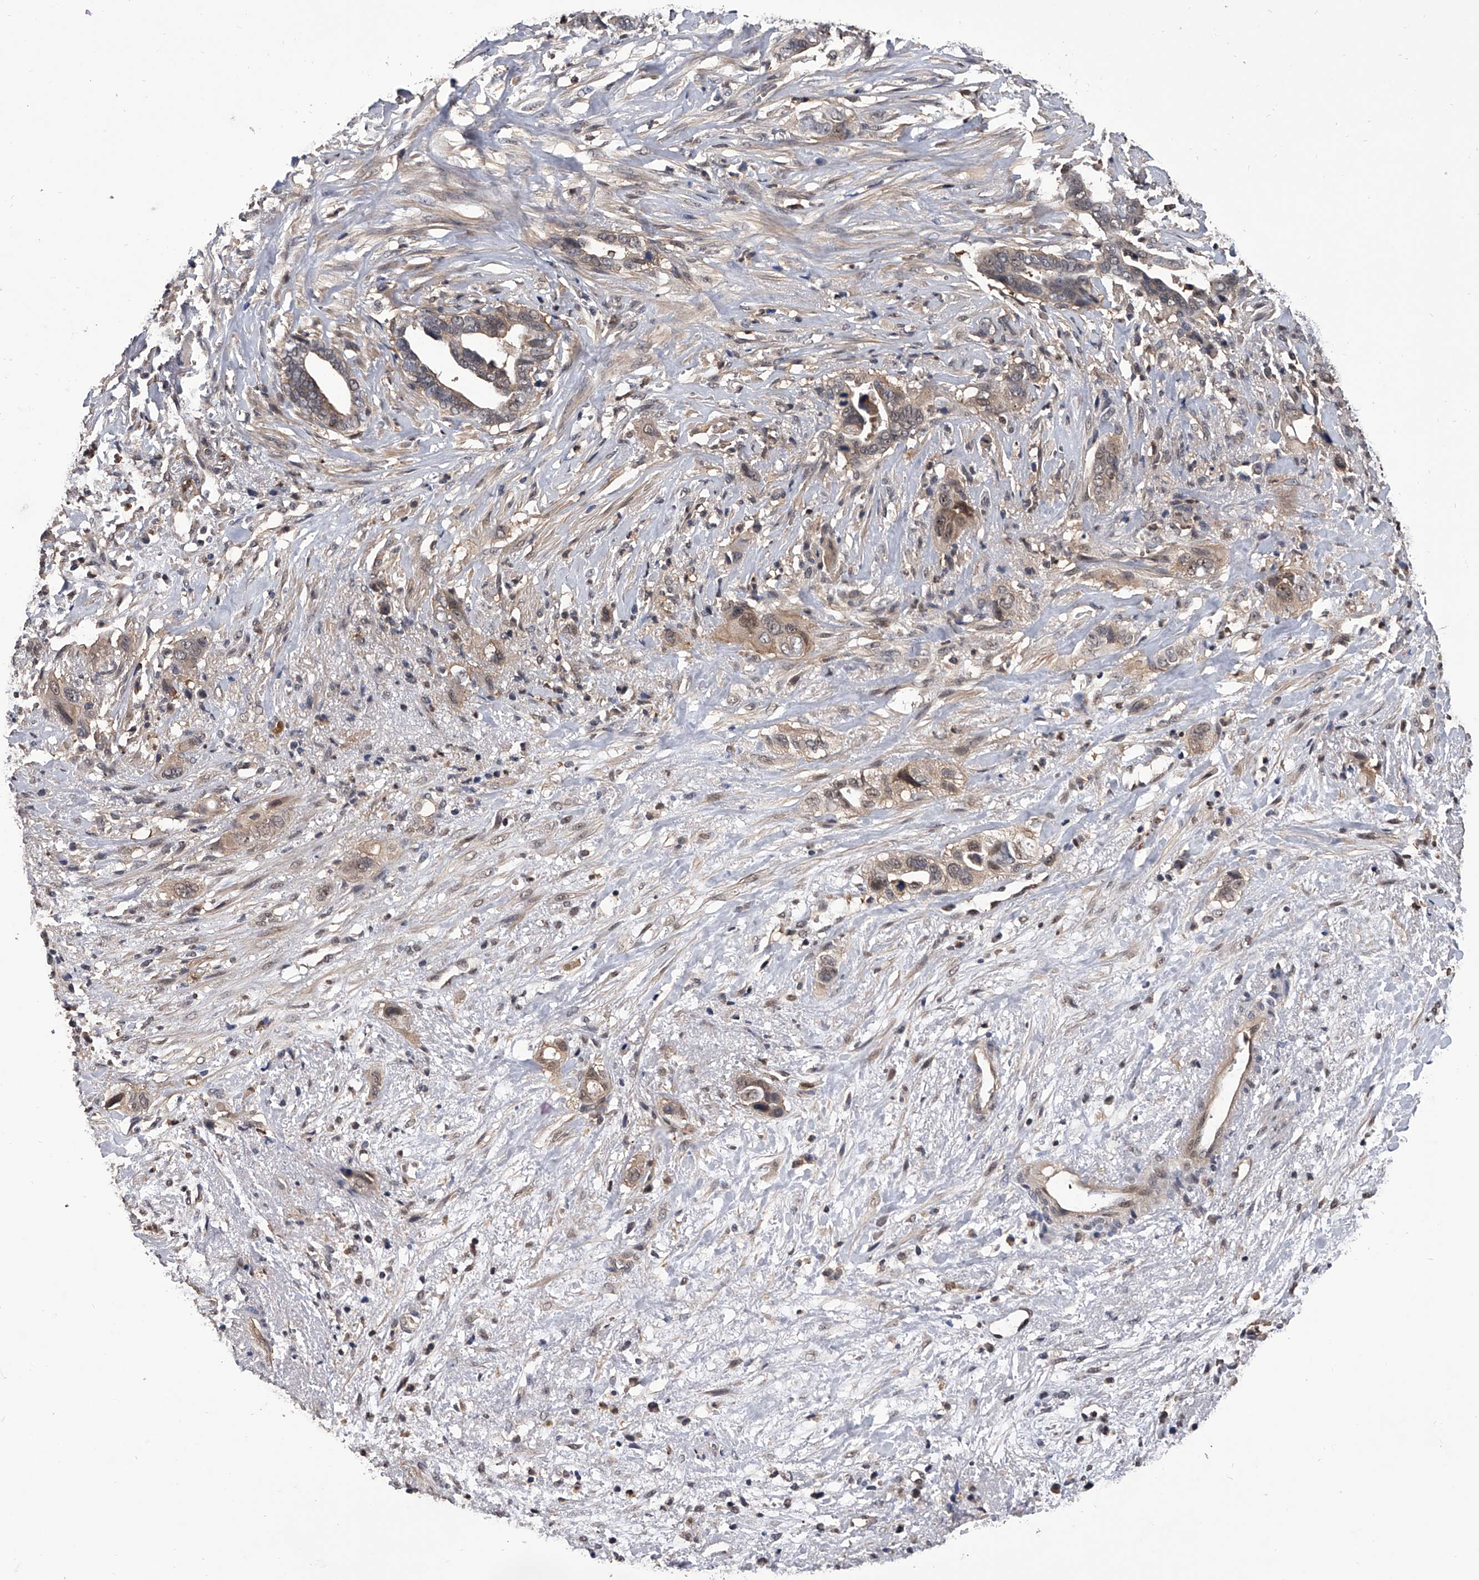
{"staining": {"intensity": "weak", "quantity": "25%-75%", "location": "cytoplasmic/membranous,nuclear"}, "tissue": "liver cancer", "cell_type": "Tumor cells", "image_type": "cancer", "snomed": [{"axis": "morphology", "description": "Cholangiocarcinoma"}, {"axis": "topography", "description": "Liver"}], "caption": "About 25%-75% of tumor cells in cholangiocarcinoma (liver) show weak cytoplasmic/membranous and nuclear protein positivity as visualized by brown immunohistochemical staining.", "gene": "EFCAB7", "patient": {"sex": "female", "age": 79}}